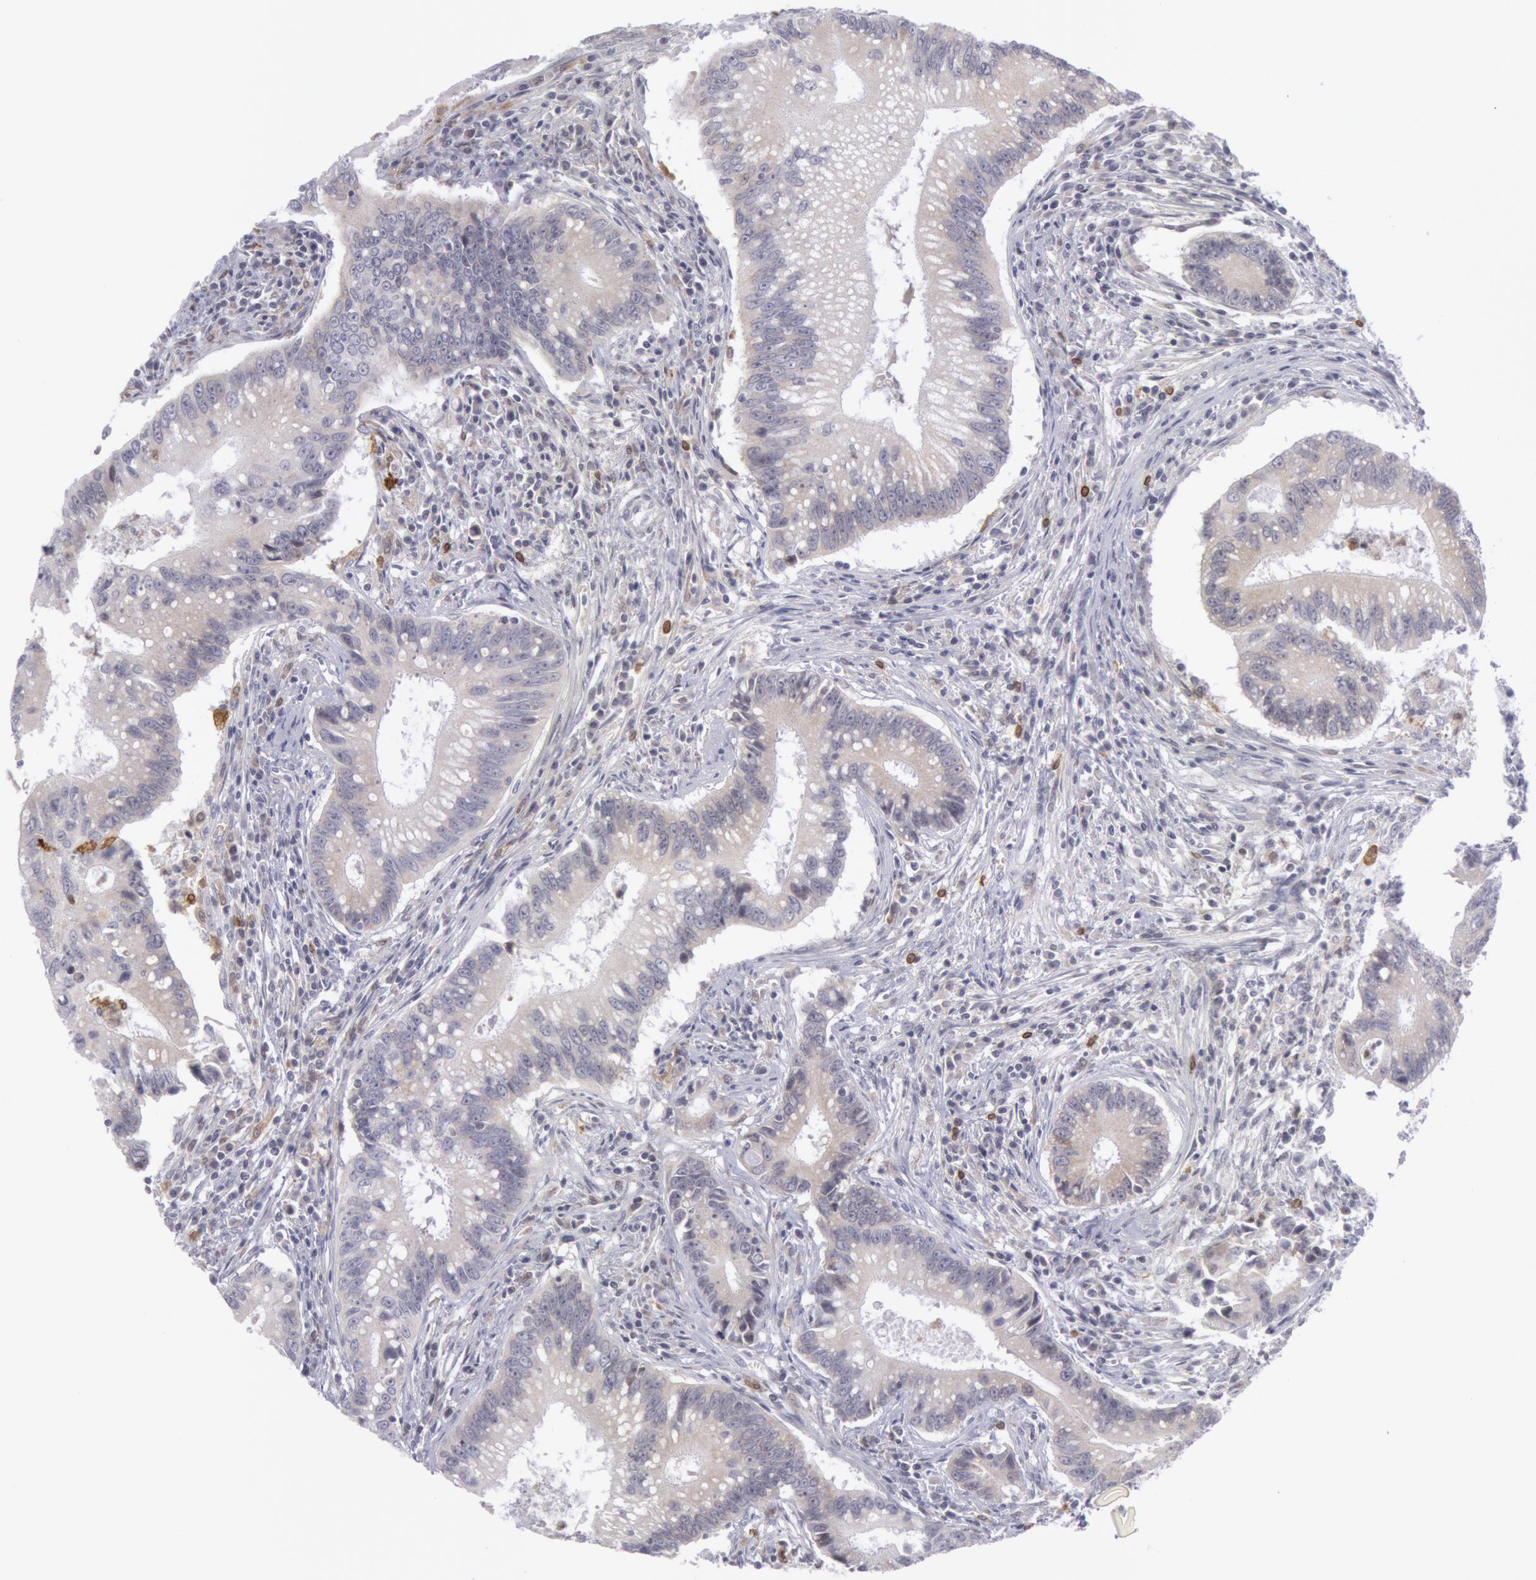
{"staining": {"intensity": "negative", "quantity": "none", "location": "none"}, "tissue": "colorectal cancer", "cell_type": "Tumor cells", "image_type": "cancer", "snomed": [{"axis": "morphology", "description": "Adenocarcinoma, NOS"}, {"axis": "topography", "description": "Rectum"}], "caption": "High power microscopy micrograph of an immunohistochemistry (IHC) photomicrograph of colorectal adenocarcinoma, revealing no significant expression in tumor cells.", "gene": "PTGS2", "patient": {"sex": "female", "age": 81}}